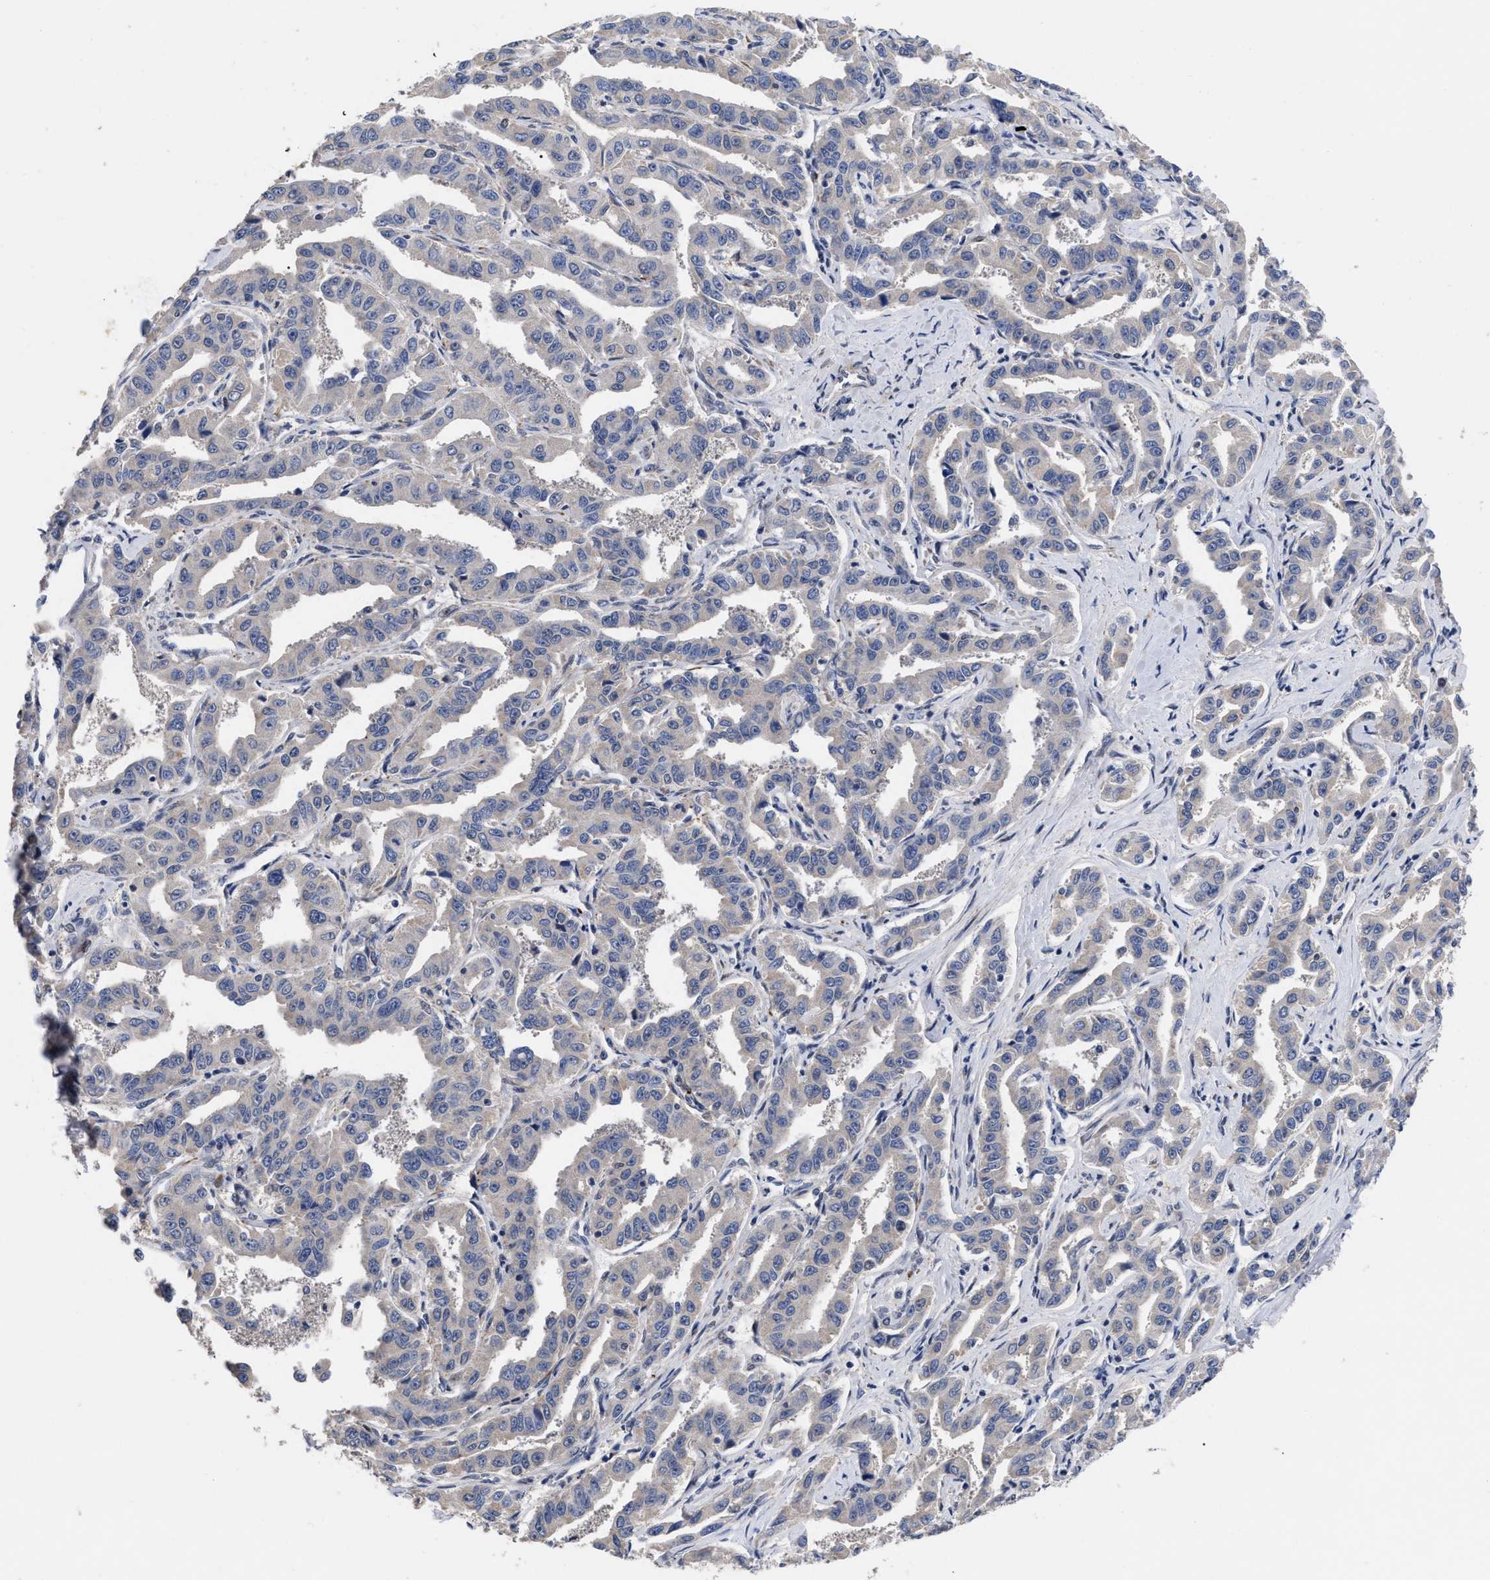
{"staining": {"intensity": "negative", "quantity": "none", "location": "none"}, "tissue": "liver cancer", "cell_type": "Tumor cells", "image_type": "cancer", "snomed": [{"axis": "morphology", "description": "Cholangiocarcinoma"}, {"axis": "topography", "description": "Liver"}], "caption": "Liver cancer (cholangiocarcinoma) was stained to show a protein in brown. There is no significant positivity in tumor cells.", "gene": "CCN5", "patient": {"sex": "male", "age": 59}}